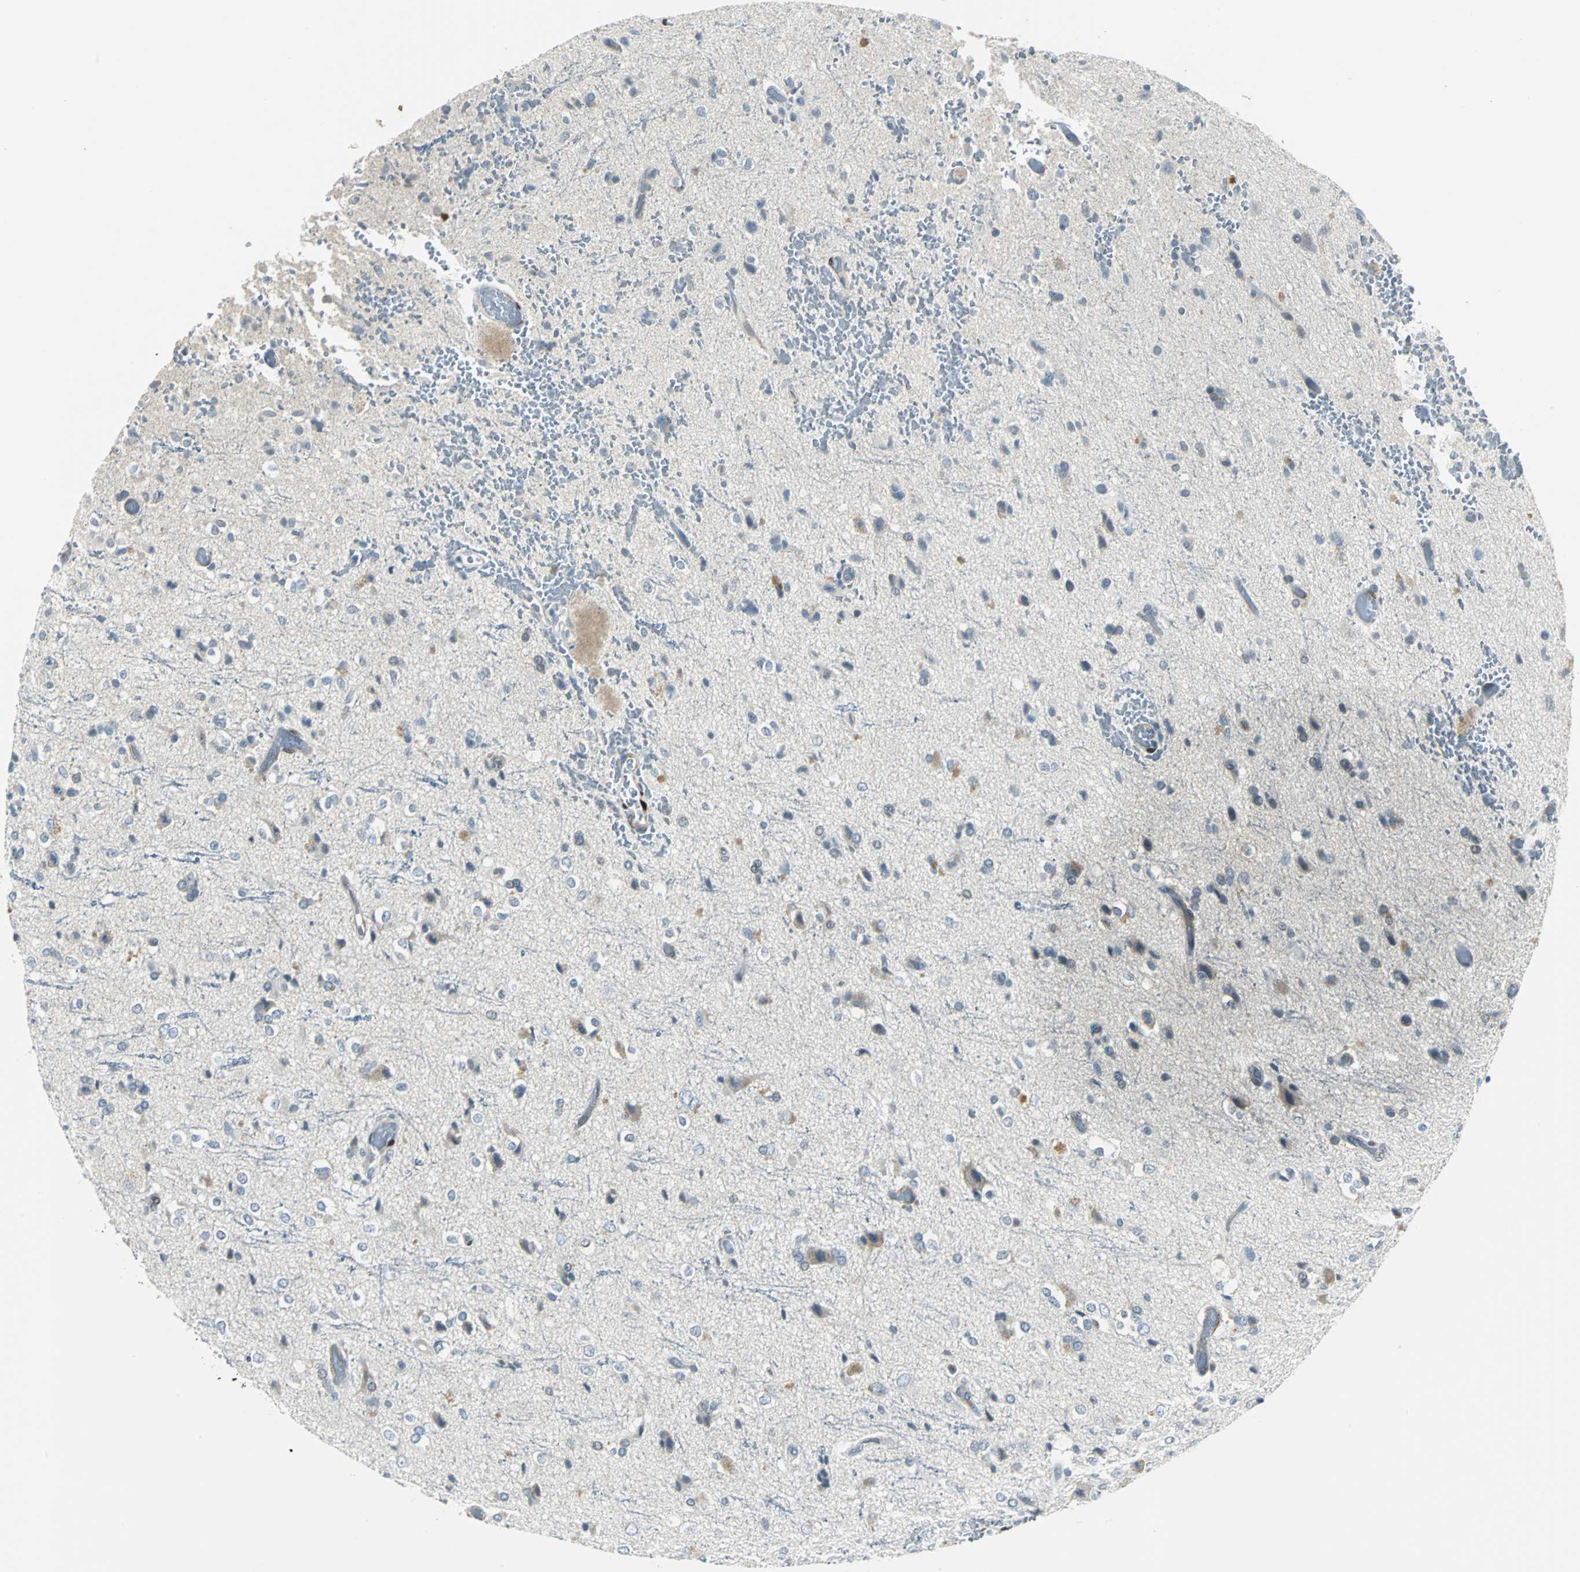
{"staining": {"intensity": "weak", "quantity": "<25%", "location": "cytoplasmic/membranous"}, "tissue": "glioma", "cell_type": "Tumor cells", "image_type": "cancer", "snomed": [{"axis": "morphology", "description": "Glioma, malignant, High grade"}, {"axis": "topography", "description": "Brain"}], "caption": "The image demonstrates no staining of tumor cells in malignant high-grade glioma.", "gene": "FHL2", "patient": {"sex": "male", "age": 47}}